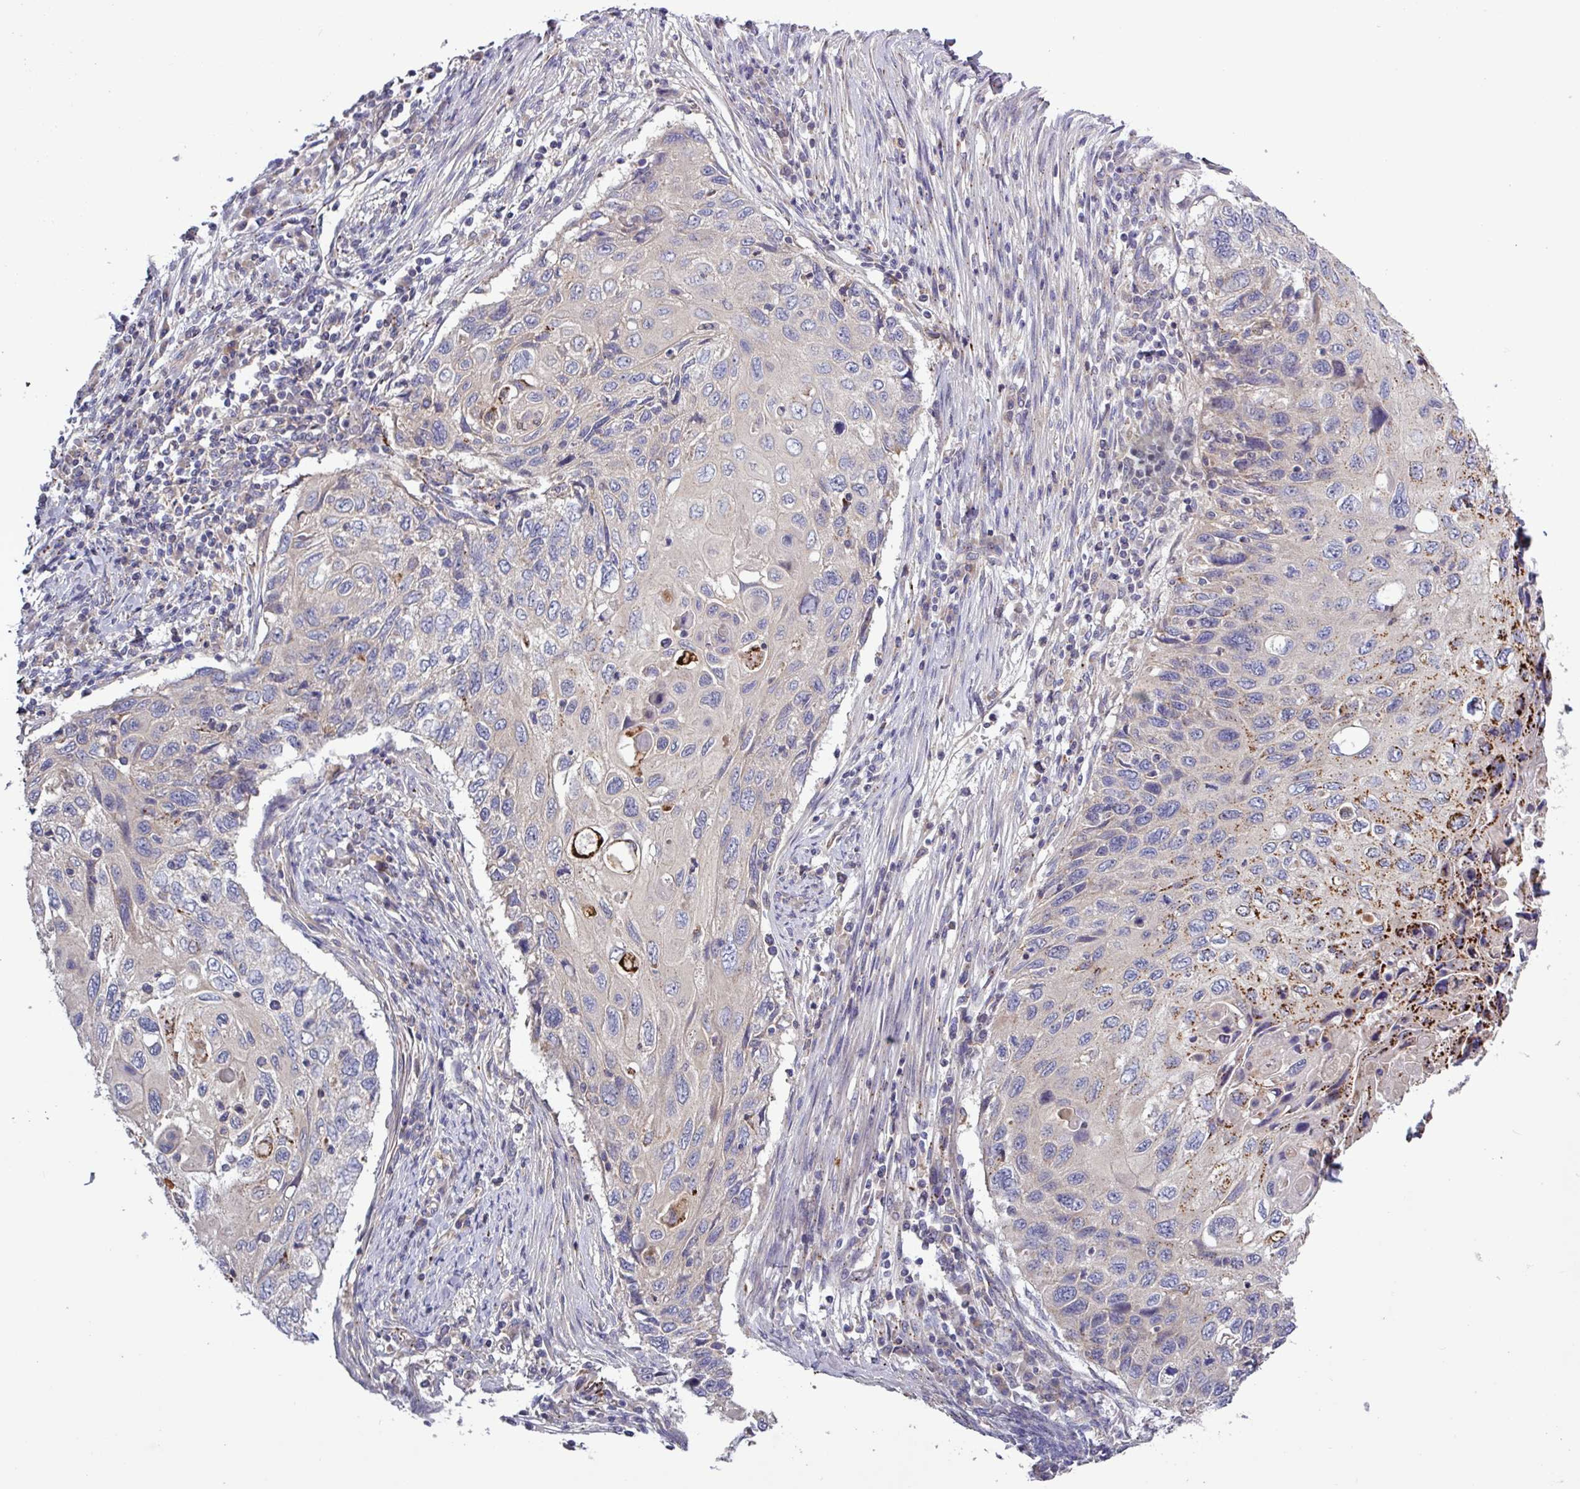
{"staining": {"intensity": "moderate", "quantity": "<25%", "location": "cytoplasmic/membranous"}, "tissue": "cervical cancer", "cell_type": "Tumor cells", "image_type": "cancer", "snomed": [{"axis": "morphology", "description": "Squamous cell carcinoma, NOS"}, {"axis": "topography", "description": "Cervix"}], "caption": "Cervical squamous cell carcinoma stained with IHC displays moderate cytoplasmic/membranous staining in about <25% of tumor cells.", "gene": "PLIN2", "patient": {"sex": "female", "age": 70}}